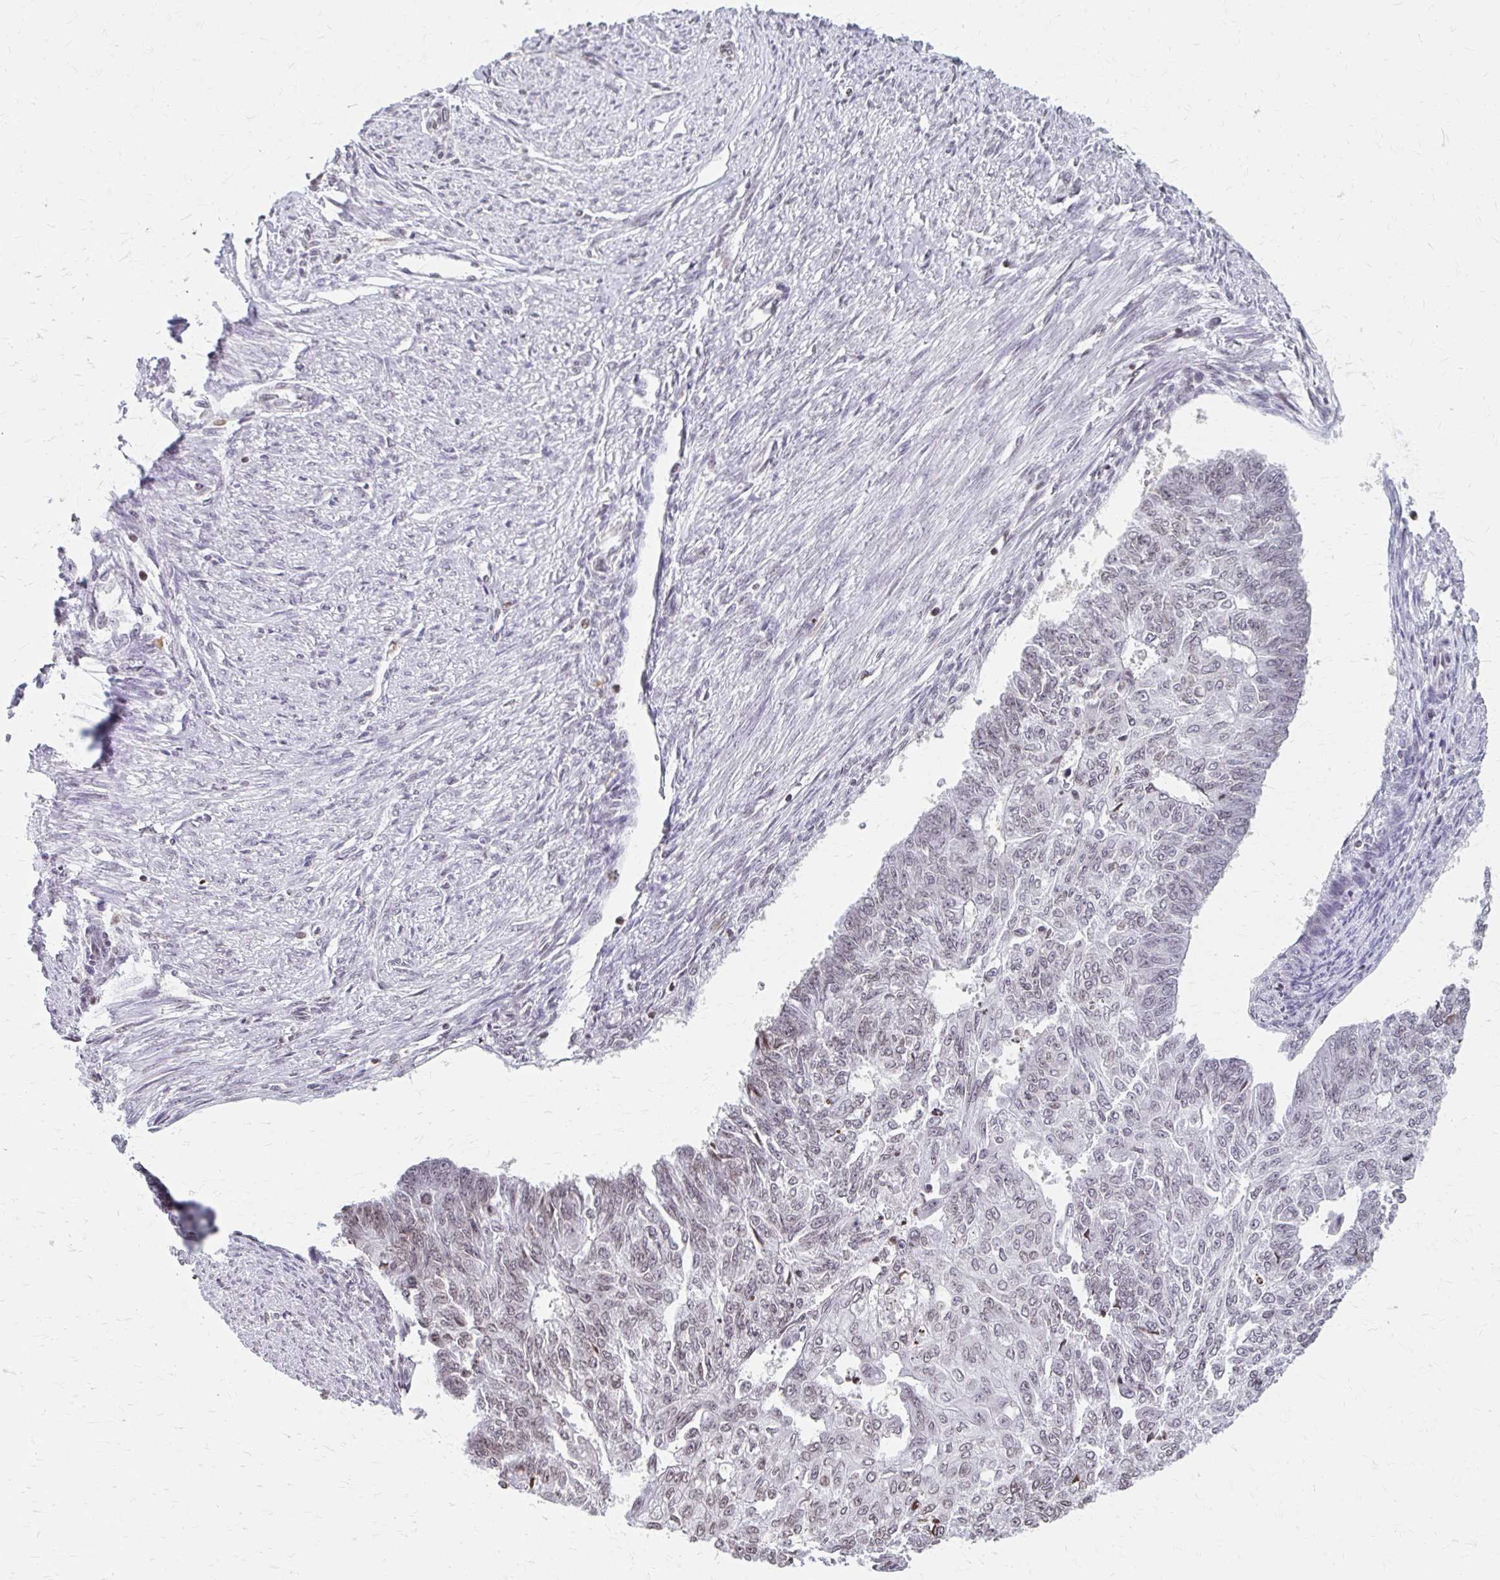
{"staining": {"intensity": "weak", "quantity": "<25%", "location": "nuclear"}, "tissue": "endometrial cancer", "cell_type": "Tumor cells", "image_type": "cancer", "snomed": [{"axis": "morphology", "description": "Adenocarcinoma, NOS"}, {"axis": "topography", "description": "Endometrium"}], "caption": "A photomicrograph of human endometrial cancer is negative for staining in tumor cells.", "gene": "ORC3", "patient": {"sex": "female", "age": 32}}